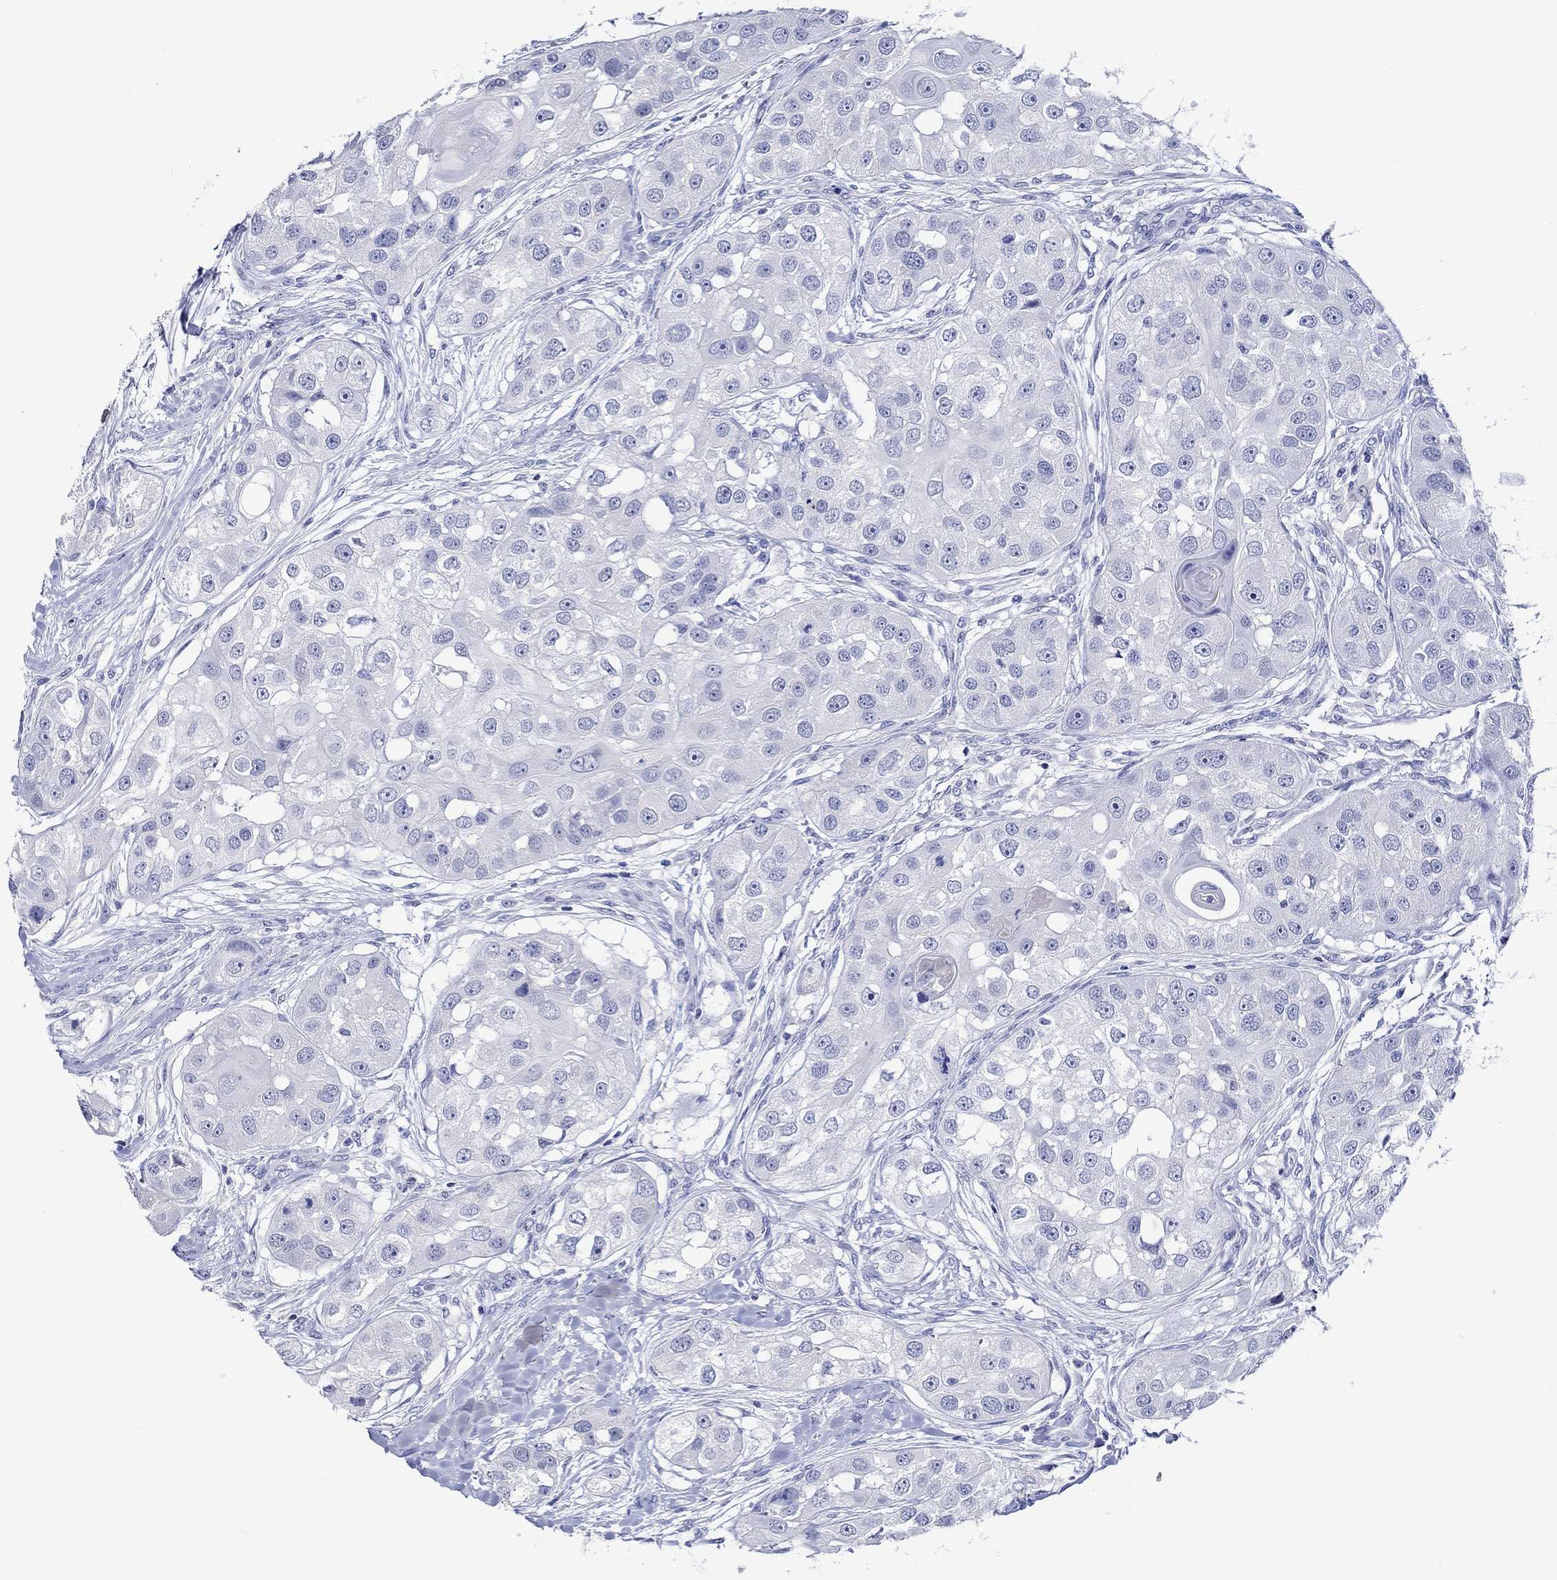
{"staining": {"intensity": "negative", "quantity": "none", "location": "none"}, "tissue": "head and neck cancer", "cell_type": "Tumor cells", "image_type": "cancer", "snomed": [{"axis": "morphology", "description": "Normal tissue, NOS"}, {"axis": "morphology", "description": "Squamous cell carcinoma, NOS"}, {"axis": "topography", "description": "Skeletal muscle"}, {"axis": "topography", "description": "Head-Neck"}], "caption": "Micrograph shows no protein expression in tumor cells of head and neck cancer (squamous cell carcinoma) tissue.", "gene": "KLHL35", "patient": {"sex": "male", "age": 51}}